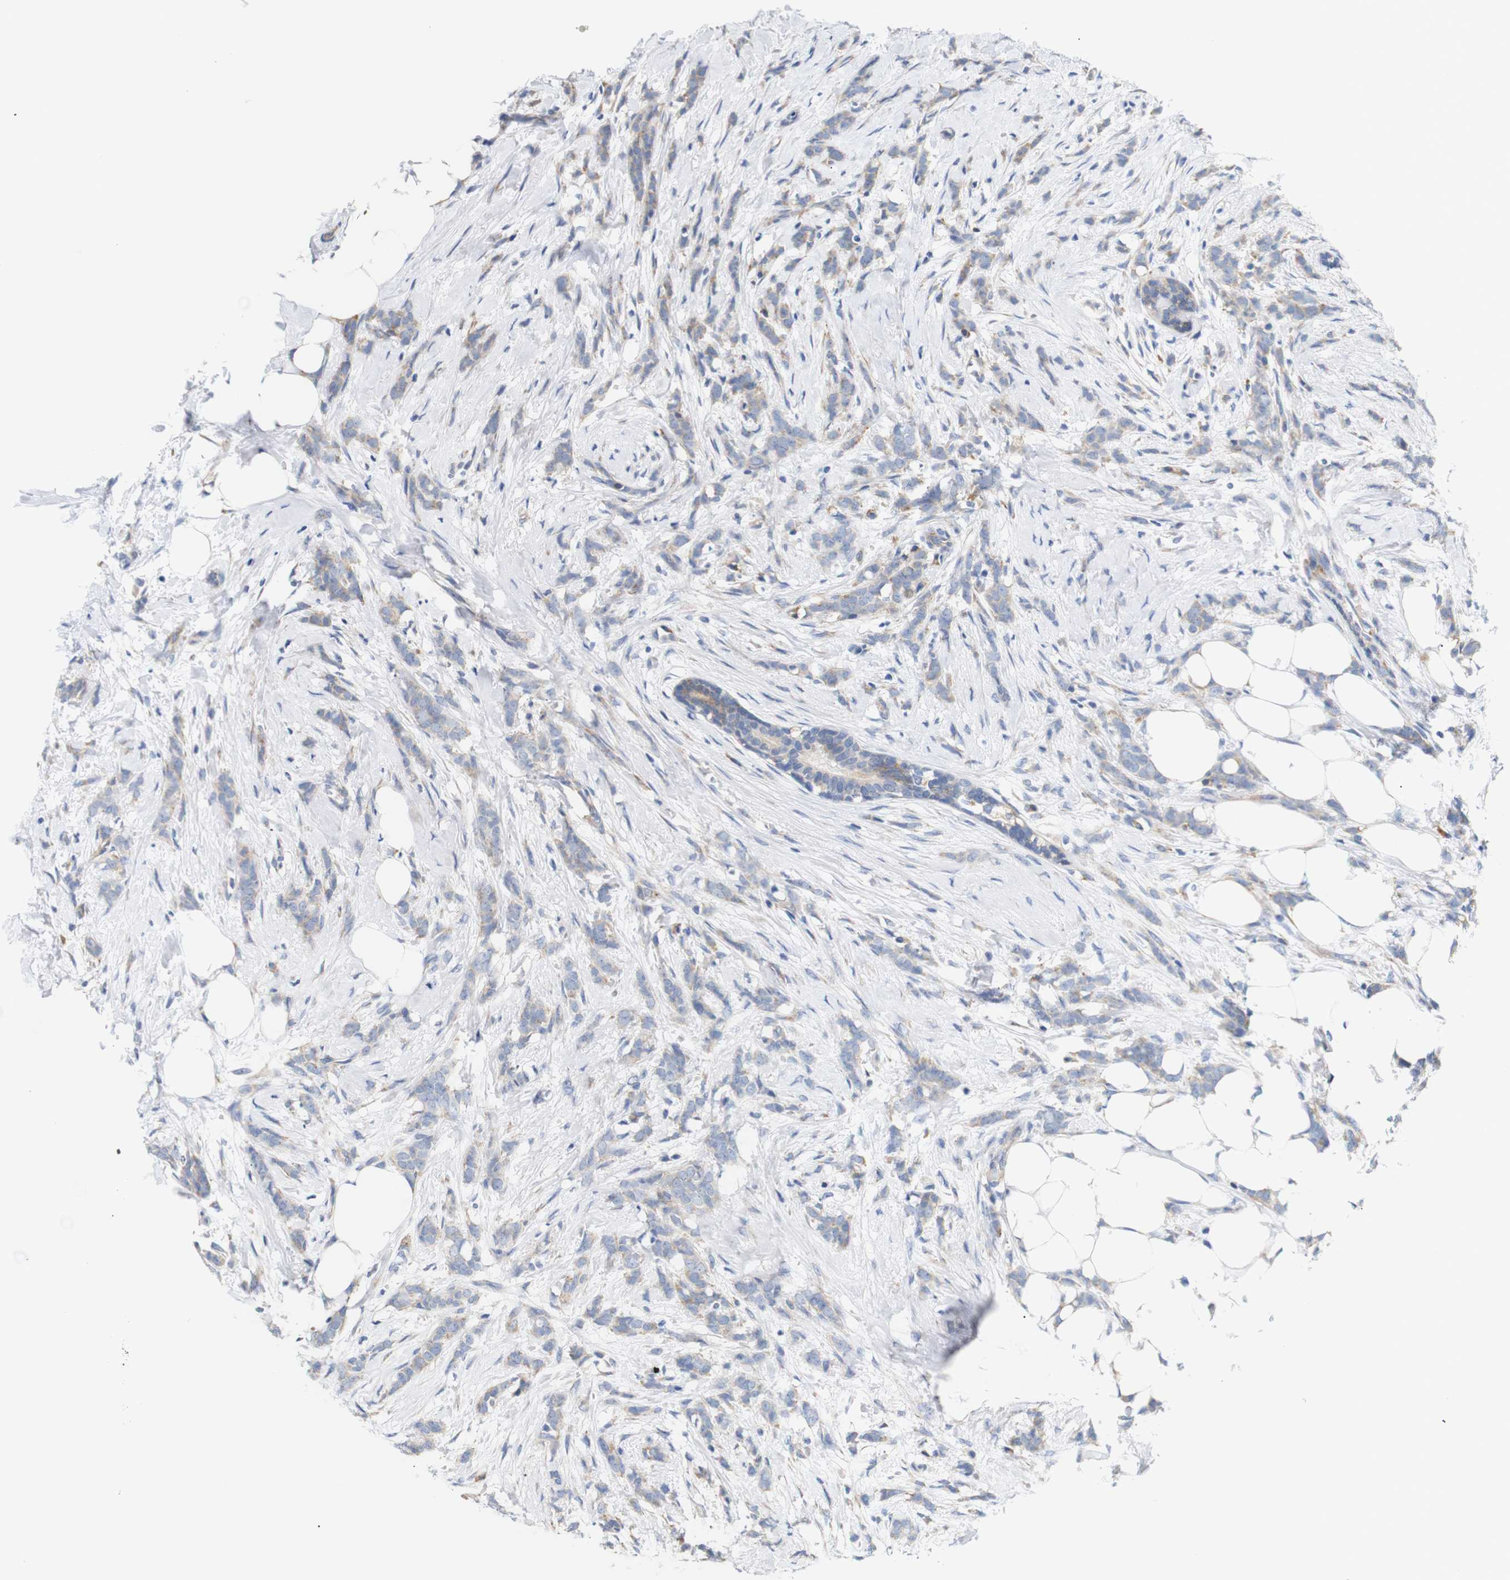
{"staining": {"intensity": "weak", "quantity": ">75%", "location": "cytoplasmic/membranous"}, "tissue": "breast cancer", "cell_type": "Tumor cells", "image_type": "cancer", "snomed": [{"axis": "morphology", "description": "Lobular carcinoma, in situ"}, {"axis": "morphology", "description": "Lobular carcinoma"}, {"axis": "topography", "description": "Breast"}], "caption": "IHC of human lobular carcinoma (breast) displays low levels of weak cytoplasmic/membranous expression in about >75% of tumor cells.", "gene": "TRIM5", "patient": {"sex": "female", "age": 41}}